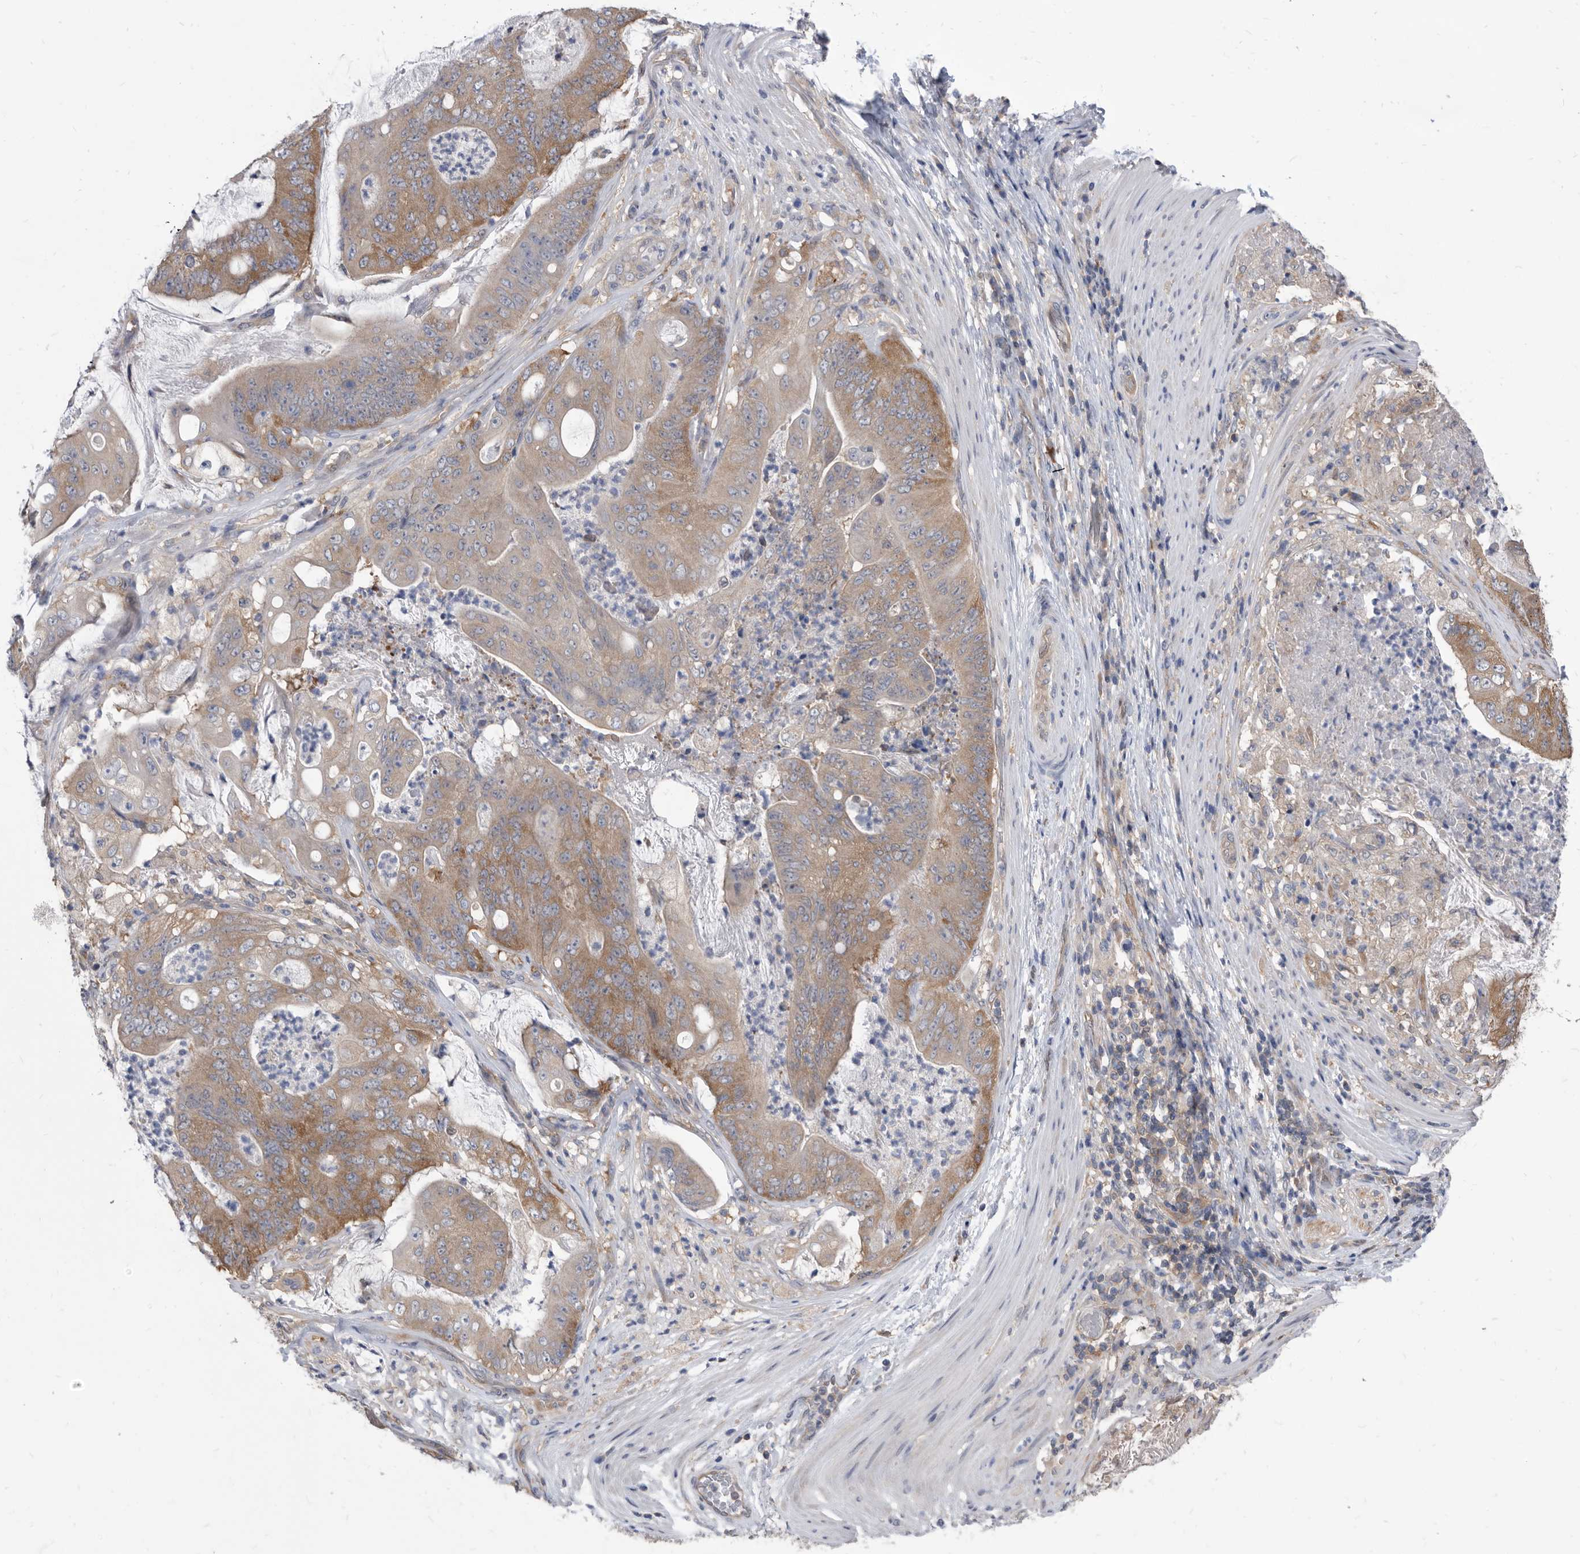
{"staining": {"intensity": "moderate", "quantity": "25%-75%", "location": "cytoplasmic/membranous"}, "tissue": "stomach cancer", "cell_type": "Tumor cells", "image_type": "cancer", "snomed": [{"axis": "morphology", "description": "Adenocarcinoma, NOS"}, {"axis": "topography", "description": "Stomach"}], "caption": "High-magnification brightfield microscopy of adenocarcinoma (stomach) stained with DAB (3,3'-diaminobenzidine) (brown) and counterstained with hematoxylin (blue). tumor cells exhibit moderate cytoplasmic/membranous staining is identified in approximately25%-75% of cells.", "gene": "CCT4", "patient": {"sex": "female", "age": 73}}